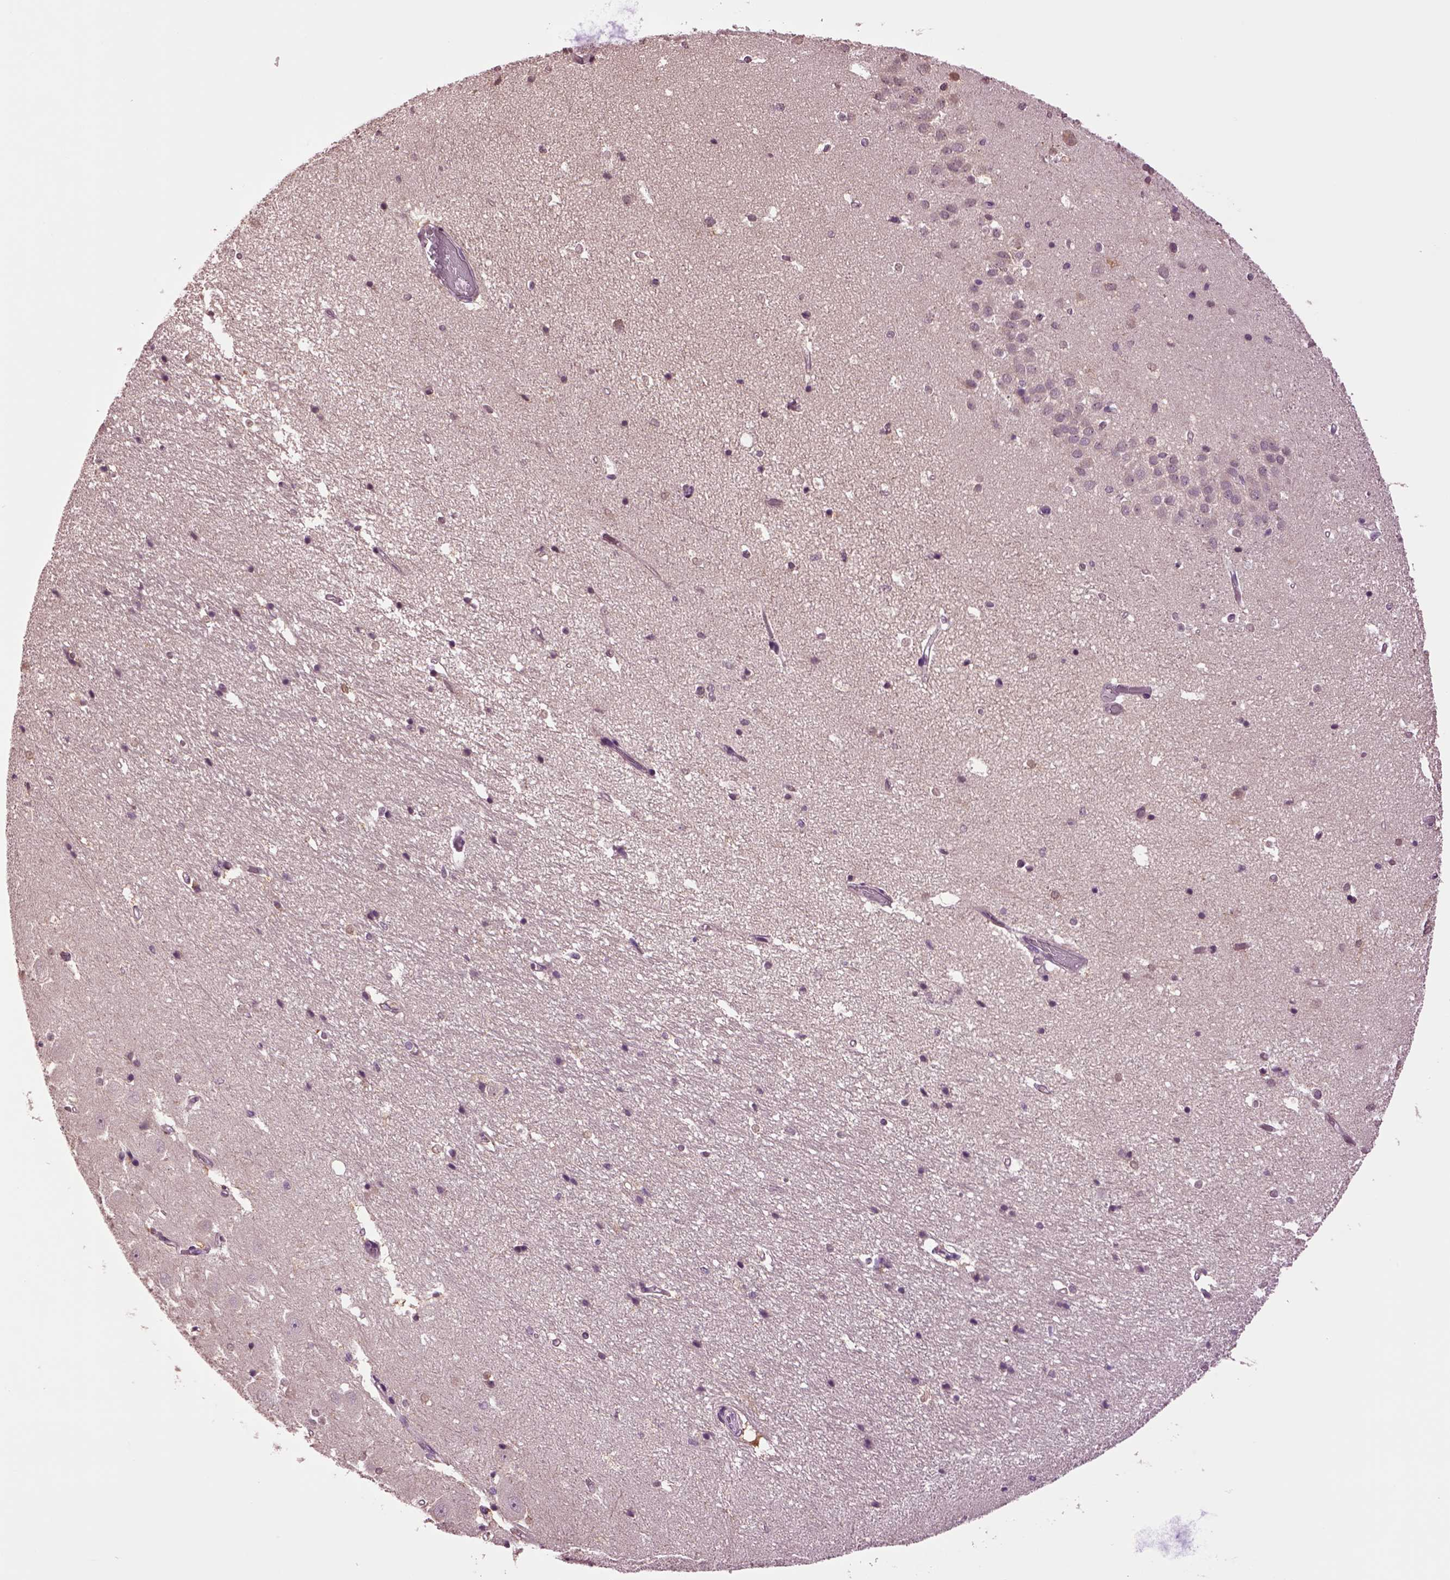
{"staining": {"intensity": "negative", "quantity": "none", "location": "none"}, "tissue": "hippocampus", "cell_type": "Glial cells", "image_type": "normal", "snomed": [{"axis": "morphology", "description": "Normal tissue, NOS"}, {"axis": "topography", "description": "Hippocampus"}], "caption": "Immunohistochemistry (IHC) of normal hippocampus exhibits no positivity in glial cells.", "gene": "CLPSL1", "patient": {"sex": "male", "age": 44}}